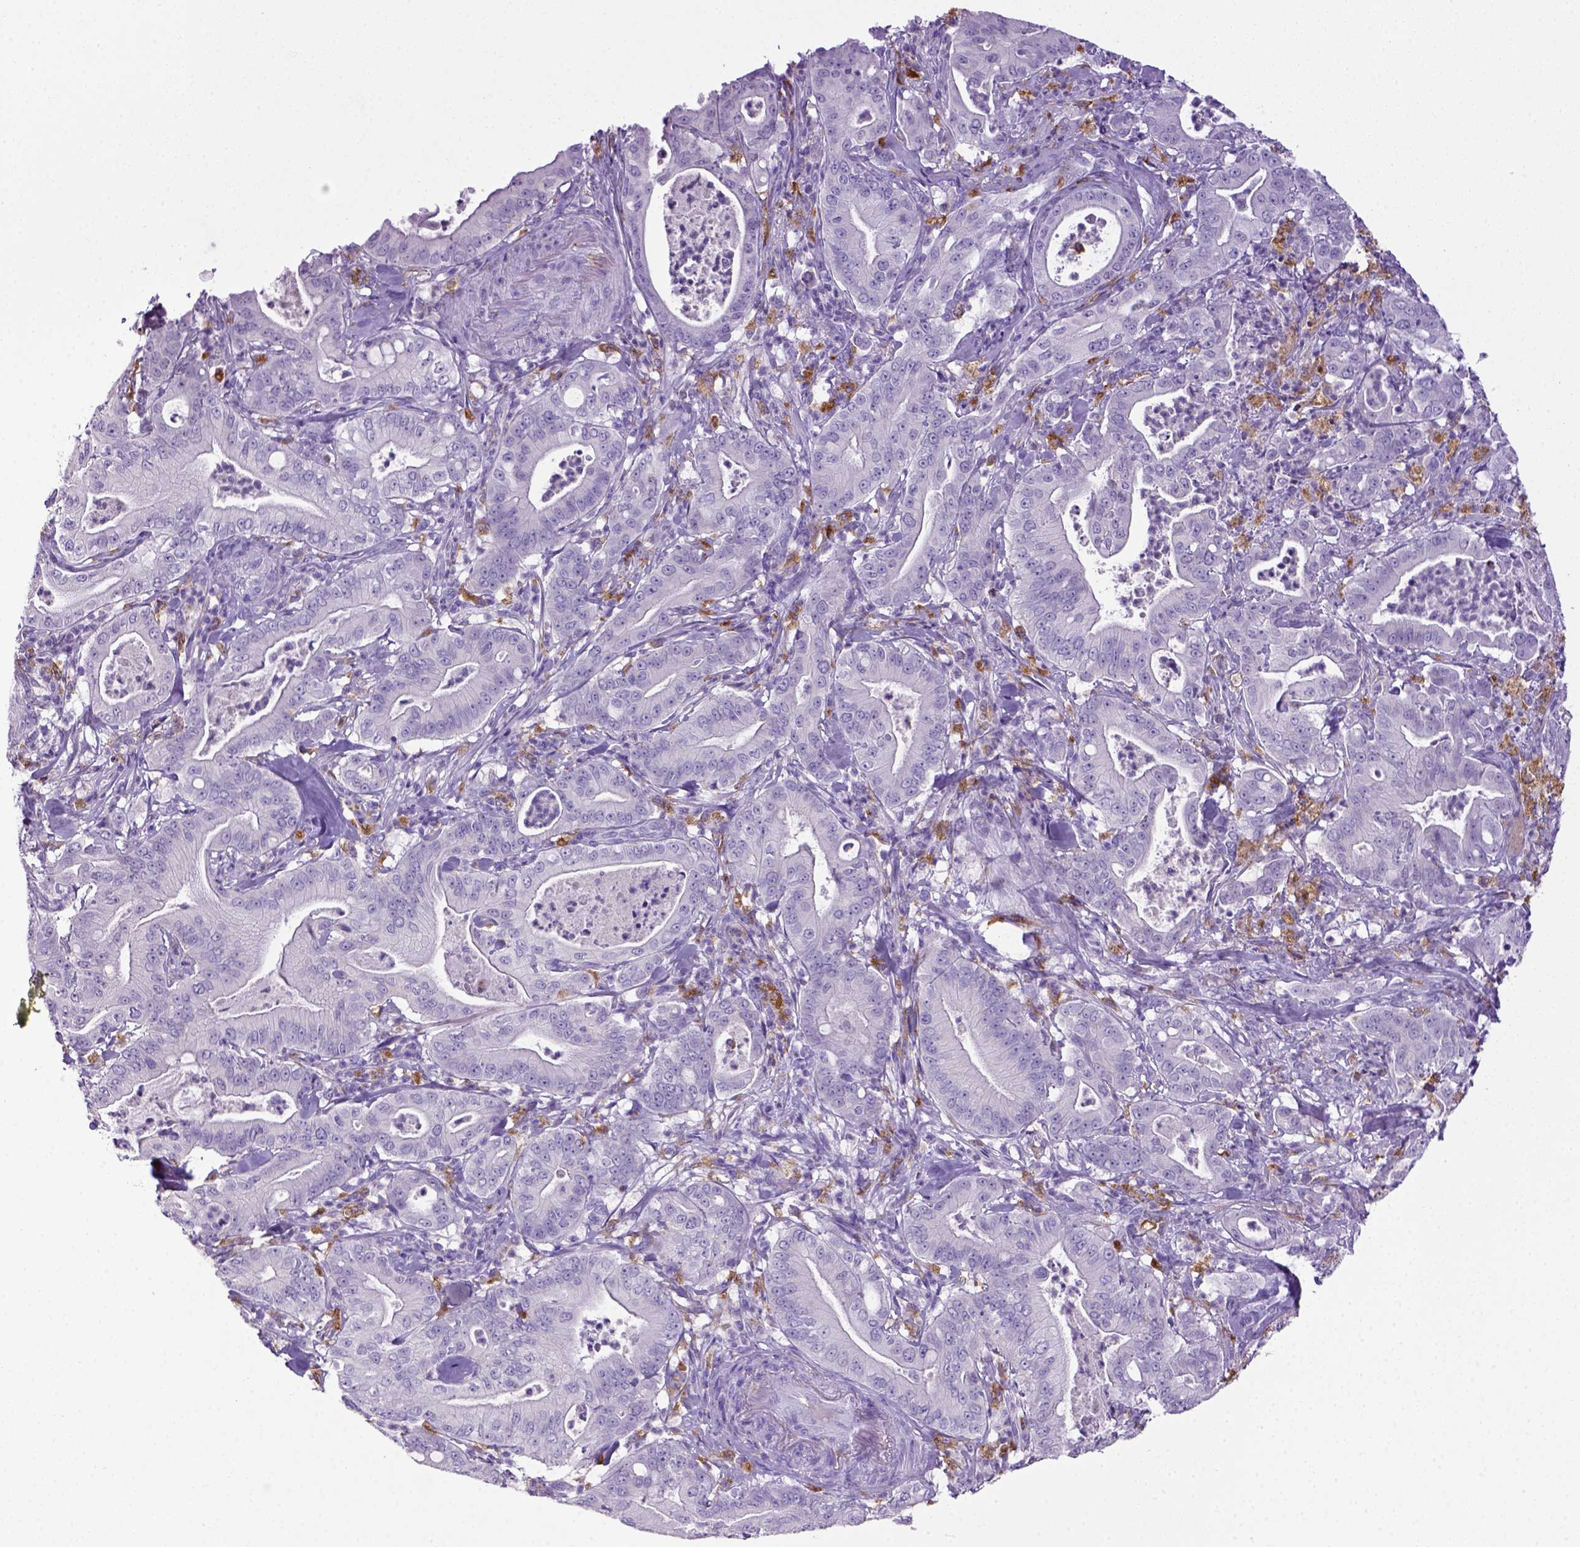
{"staining": {"intensity": "negative", "quantity": "none", "location": "none"}, "tissue": "pancreatic cancer", "cell_type": "Tumor cells", "image_type": "cancer", "snomed": [{"axis": "morphology", "description": "Adenocarcinoma, NOS"}, {"axis": "topography", "description": "Pancreas"}], "caption": "Immunohistochemical staining of adenocarcinoma (pancreatic) reveals no significant positivity in tumor cells.", "gene": "CD68", "patient": {"sex": "male", "age": 71}}